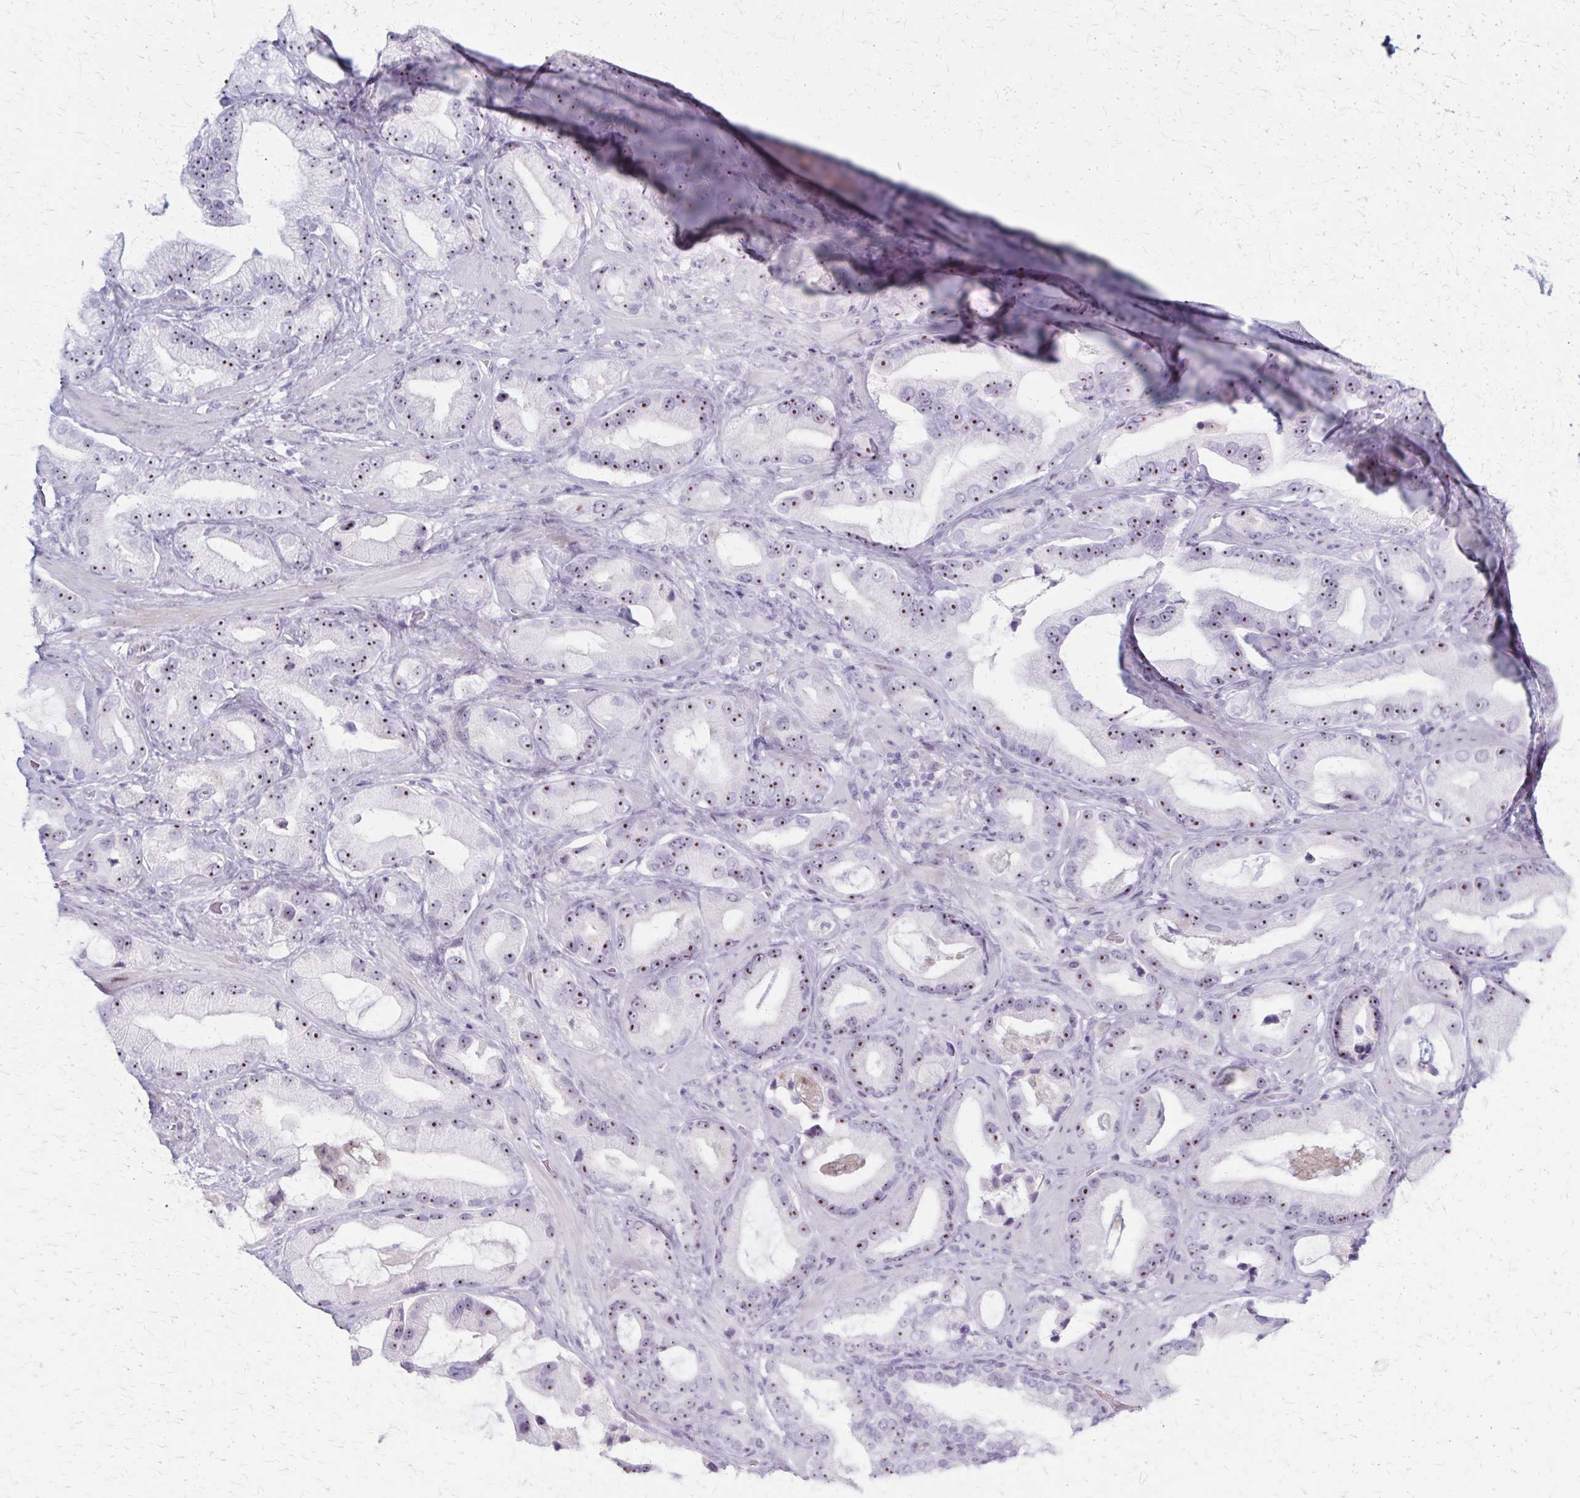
{"staining": {"intensity": "moderate", "quantity": ">75%", "location": "nuclear"}, "tissue": "prostate cancer", "cell_type": "Tumor cells", "image_type": "cancer", "snomed": [{"axis": "morphology", "description": "Adenocarcinoma, Low grade"}, {"axis": "topography", "description": "Prostate"}], "caption": "Adenocarcinoma (low-grade) (prostate) was stained to show a protein in brown. There is medium levels of moderate nuclear staining in approximately >75% of tumor cells. Using DAB (brown) and hematoxylin (blue) stains, captured at high magnification using brightfield microscopy.", "gene": "DLK2", "patient": {"sex": "male", "age": 62}}